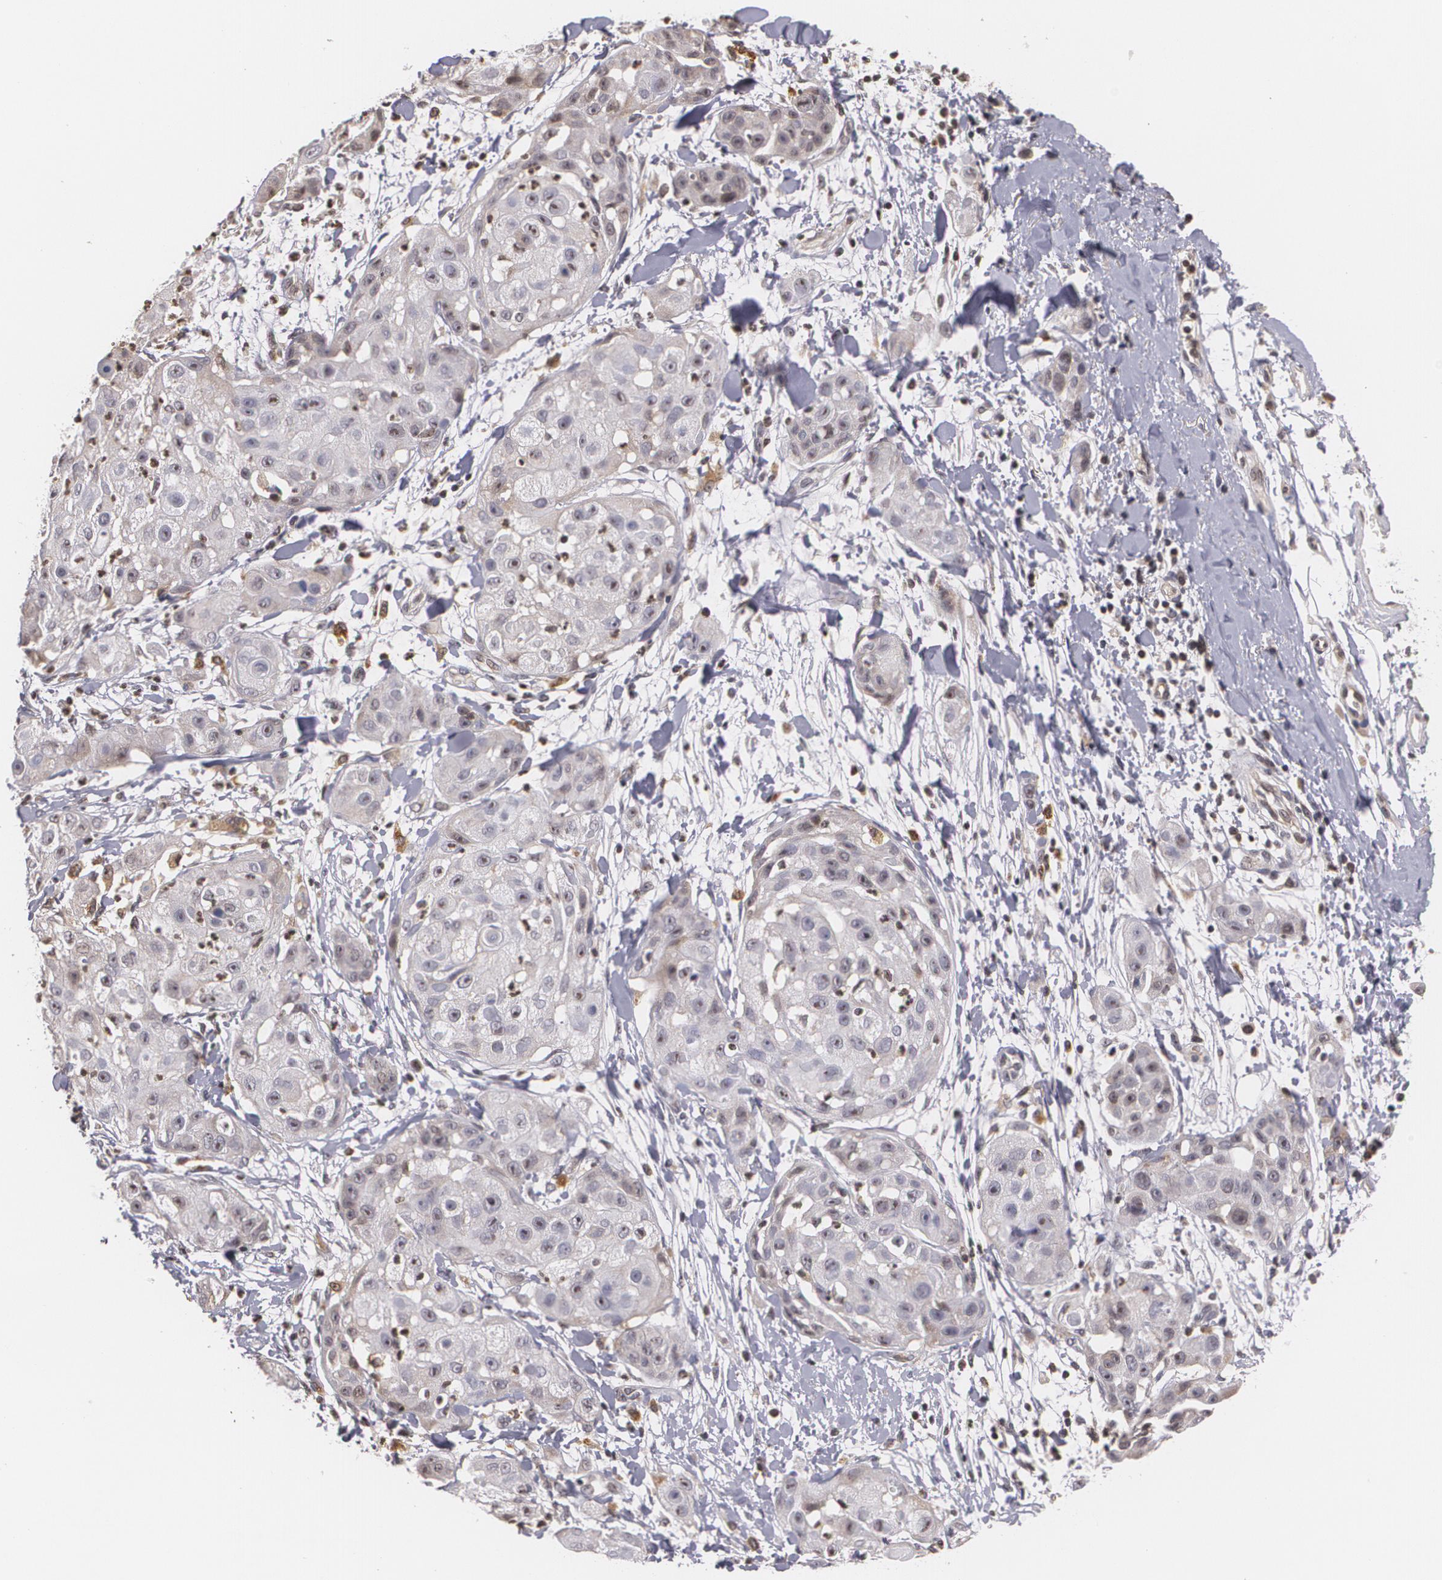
{"staining": {"intensity": "weak", "quantity": "<25%", "location": "cytoplasmic/membranous"}, "tissue": "skin cancer", "cell_type": "Tumor cells", "image_type": "cancer", "snomed": [{"axis": "morphology", "description": "Squamous cell carcinoma, NOS"}, {"axis": "topography", "description": "Skin"}], "caption": "Photomicrograph shows no protein staining in tumor cells of skin cancer (squamous cell carcinoma) tissue.", "gene": "VAV3", "patient": {"sex": "female", "age": 57}}